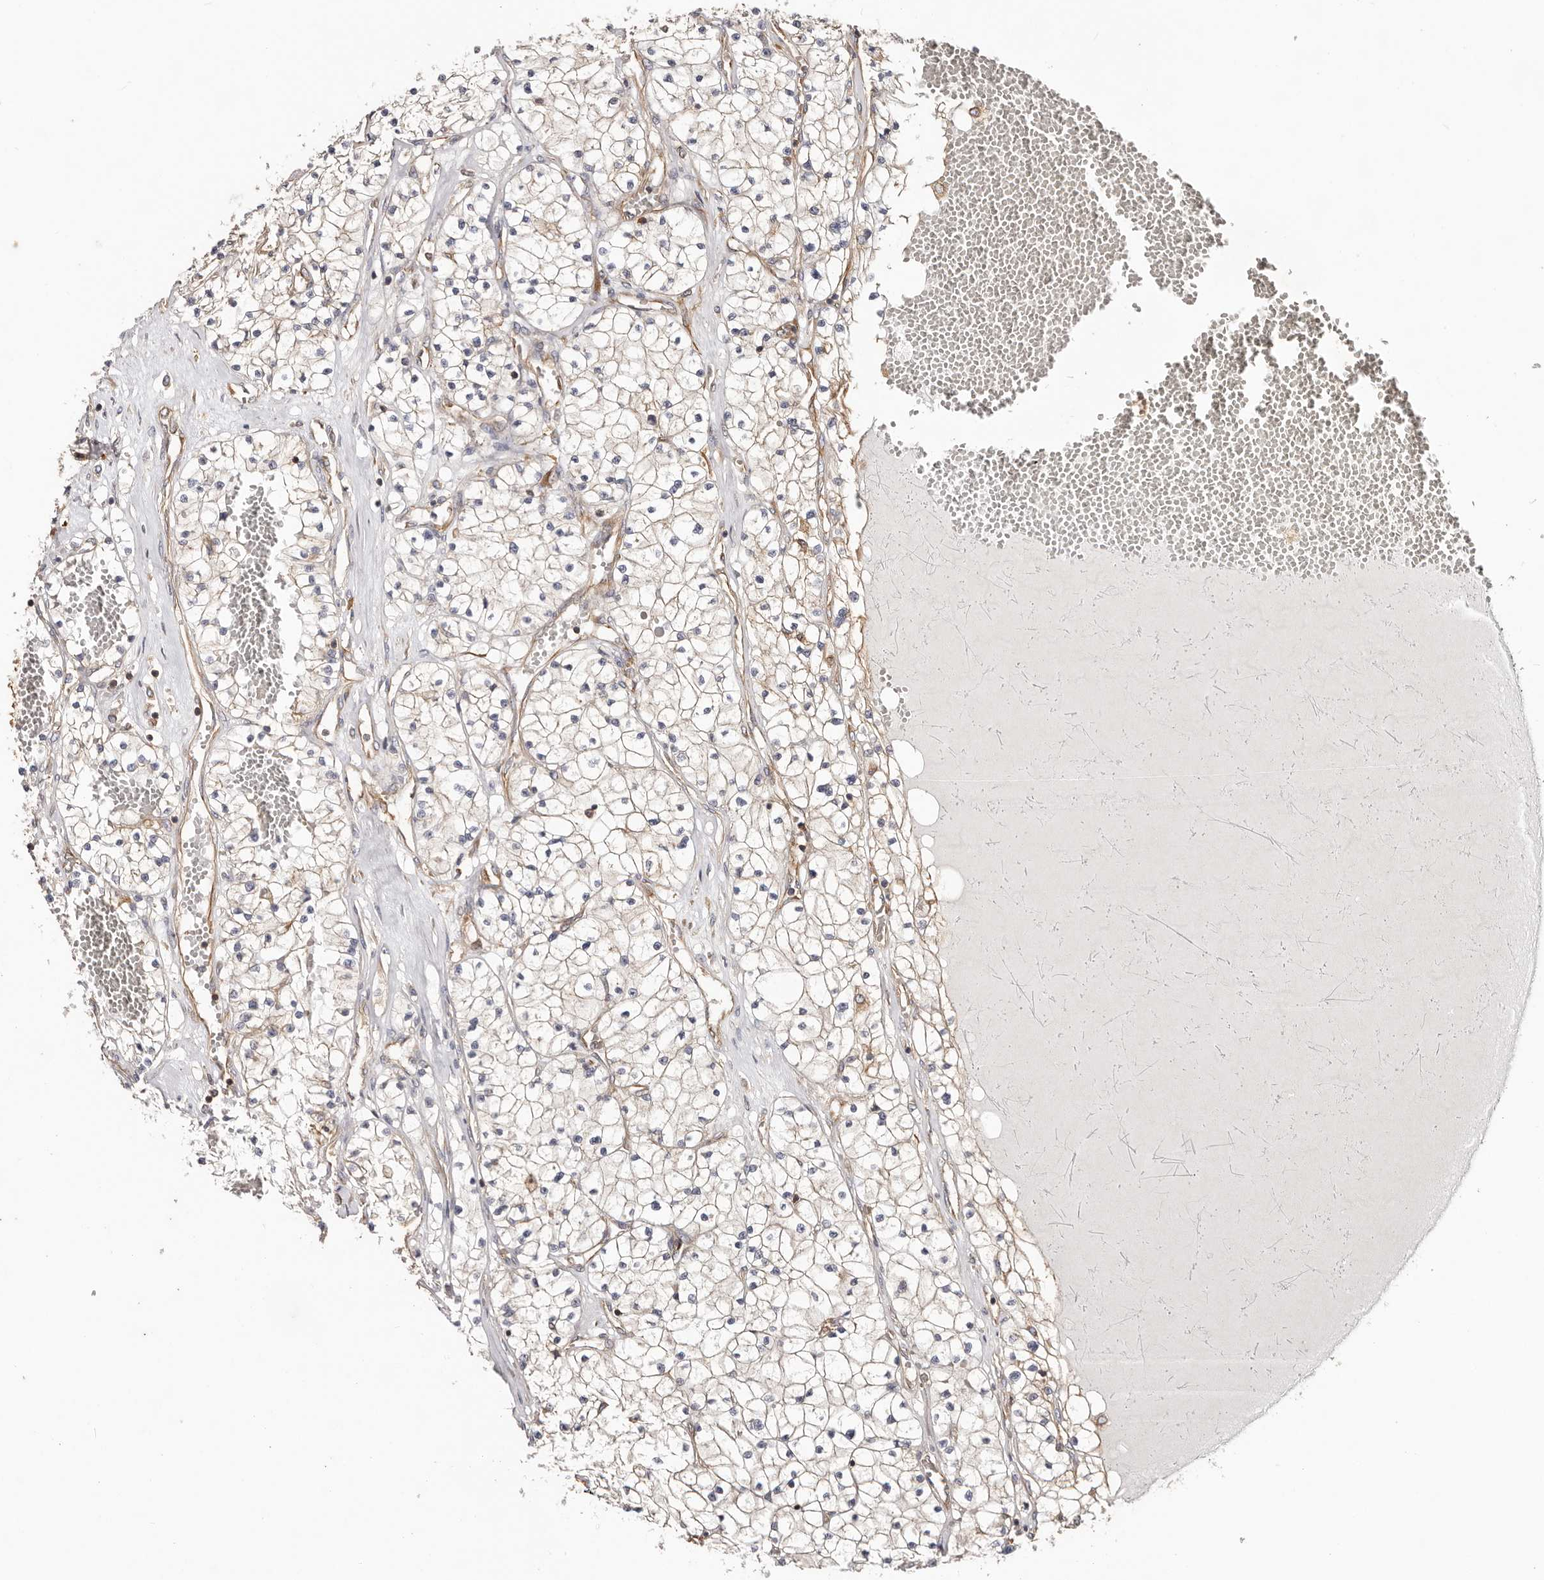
{"staining": {"intensity": "weak", "quantity": "25%-75%", "location": "cytoplasmic/membranous"}, "tissue": "renal cancer", "cell_type": "Tumor cells", "image_type": "cancer", "snomed": [{"axis": "morphology", "description": "Normal tissue, NOS"}, {"axis": "morphology", "description": "Adenocarcinoma, NOS"}, {"axis": "topography", "description": "Kidney"}], "caption": "Human renal cancer stained for a protein (brown) exhibits weak cytoplasmic/membranous positive staining in approximately 25%-75% of tumor cells.", "gene": "EPRS1", "patient": {"sex": "male", "age": 68}}